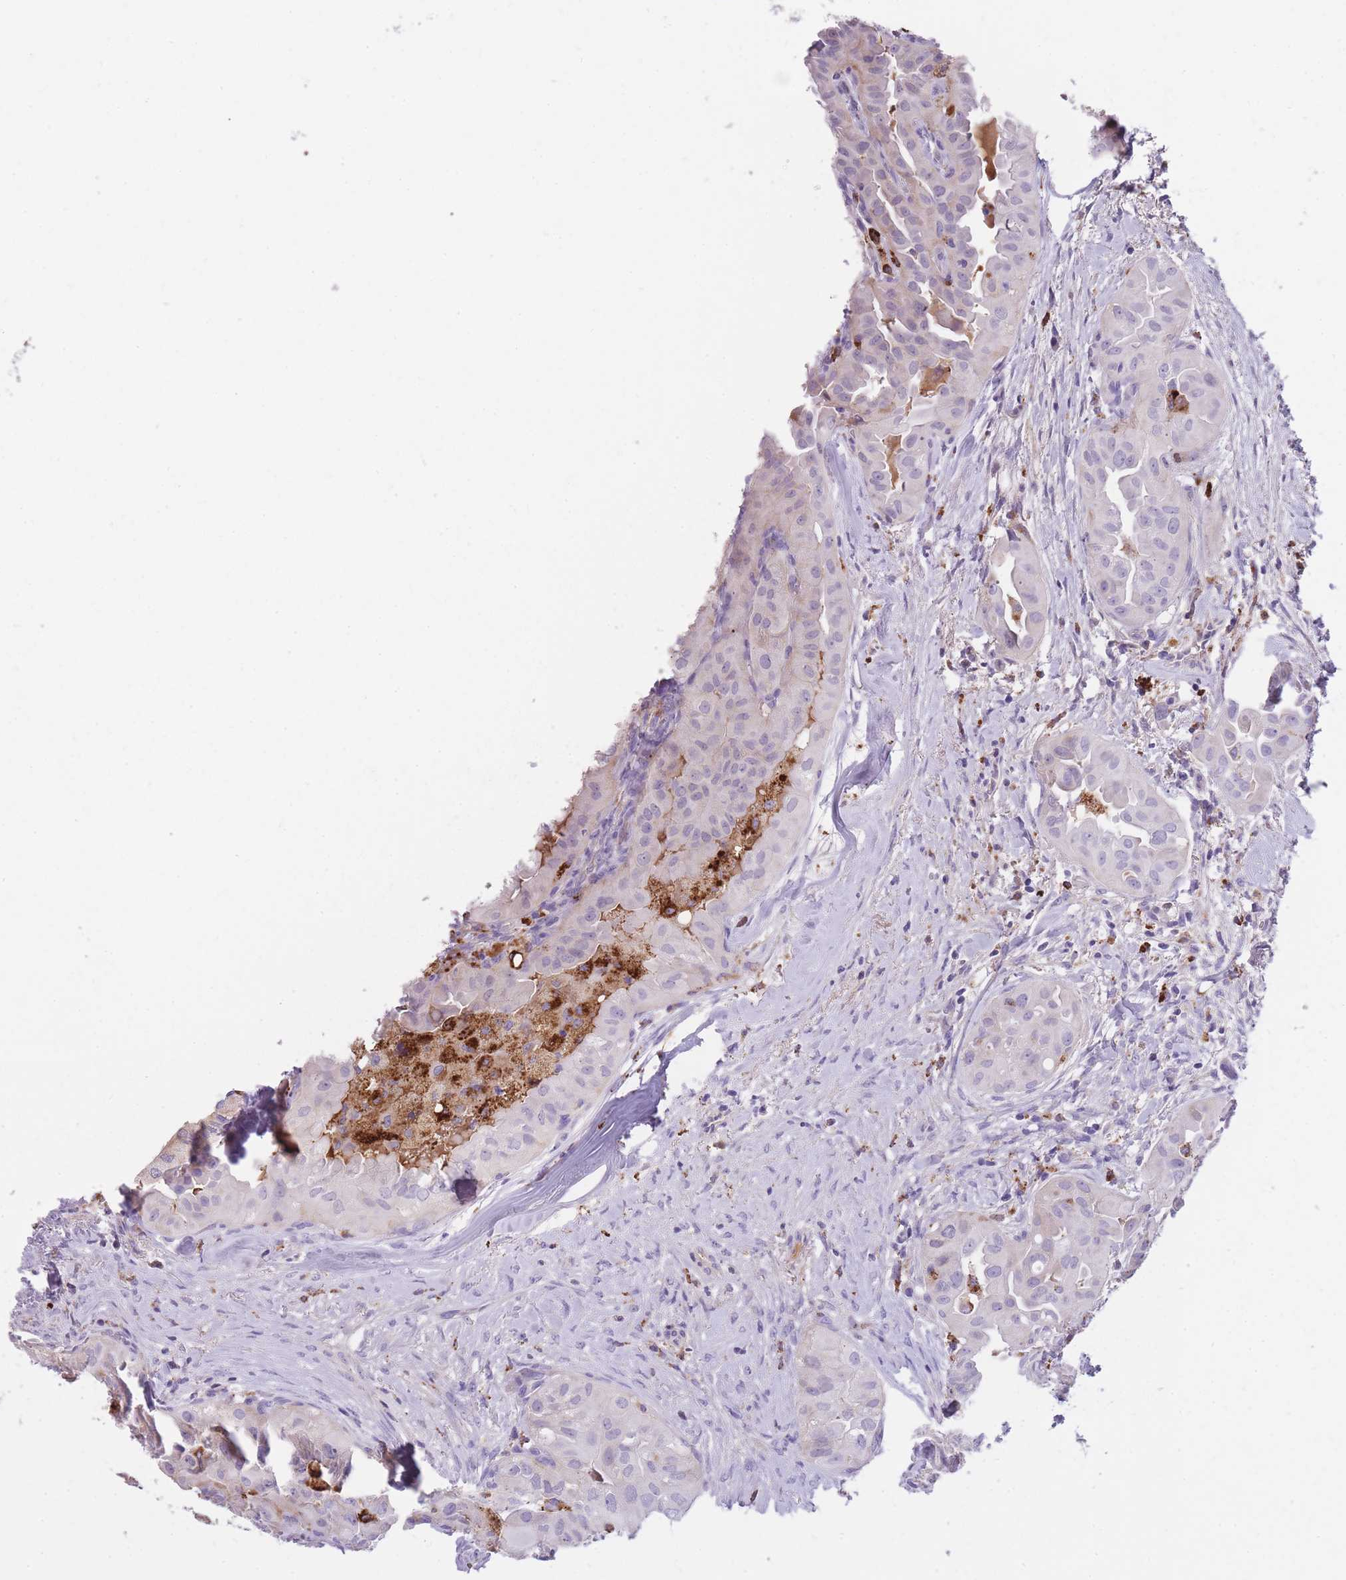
{"staining": {"intensity": "moderate", "quantity": "25%-75%", "location": "cytoplasmic/membranous"}, "tissue": "thyroid cancer", "cell_type": "Tumor cells", "image_type": "cancer", "snomed": [{"axis": "morphology", "description": "Normal tissue, NOS"}, {"axis": "morphology", "description": "Papillary adenocarcinoma, NOS"}, {"axis": "topography", "description": "Thyroid gland"}], "caption": "Immunohistochemistry (DAB (3,3'-diaminobenzidine)) staining of human thyroid cancer demonstrates moderate cytoplasmic/membranous protein expression in approximately 25%-75% of tumor cells. (IHC, brightfield microscopy, high magnification).", "gene": "GNAT1", "patient": {"sex": "female", "age": 59}}